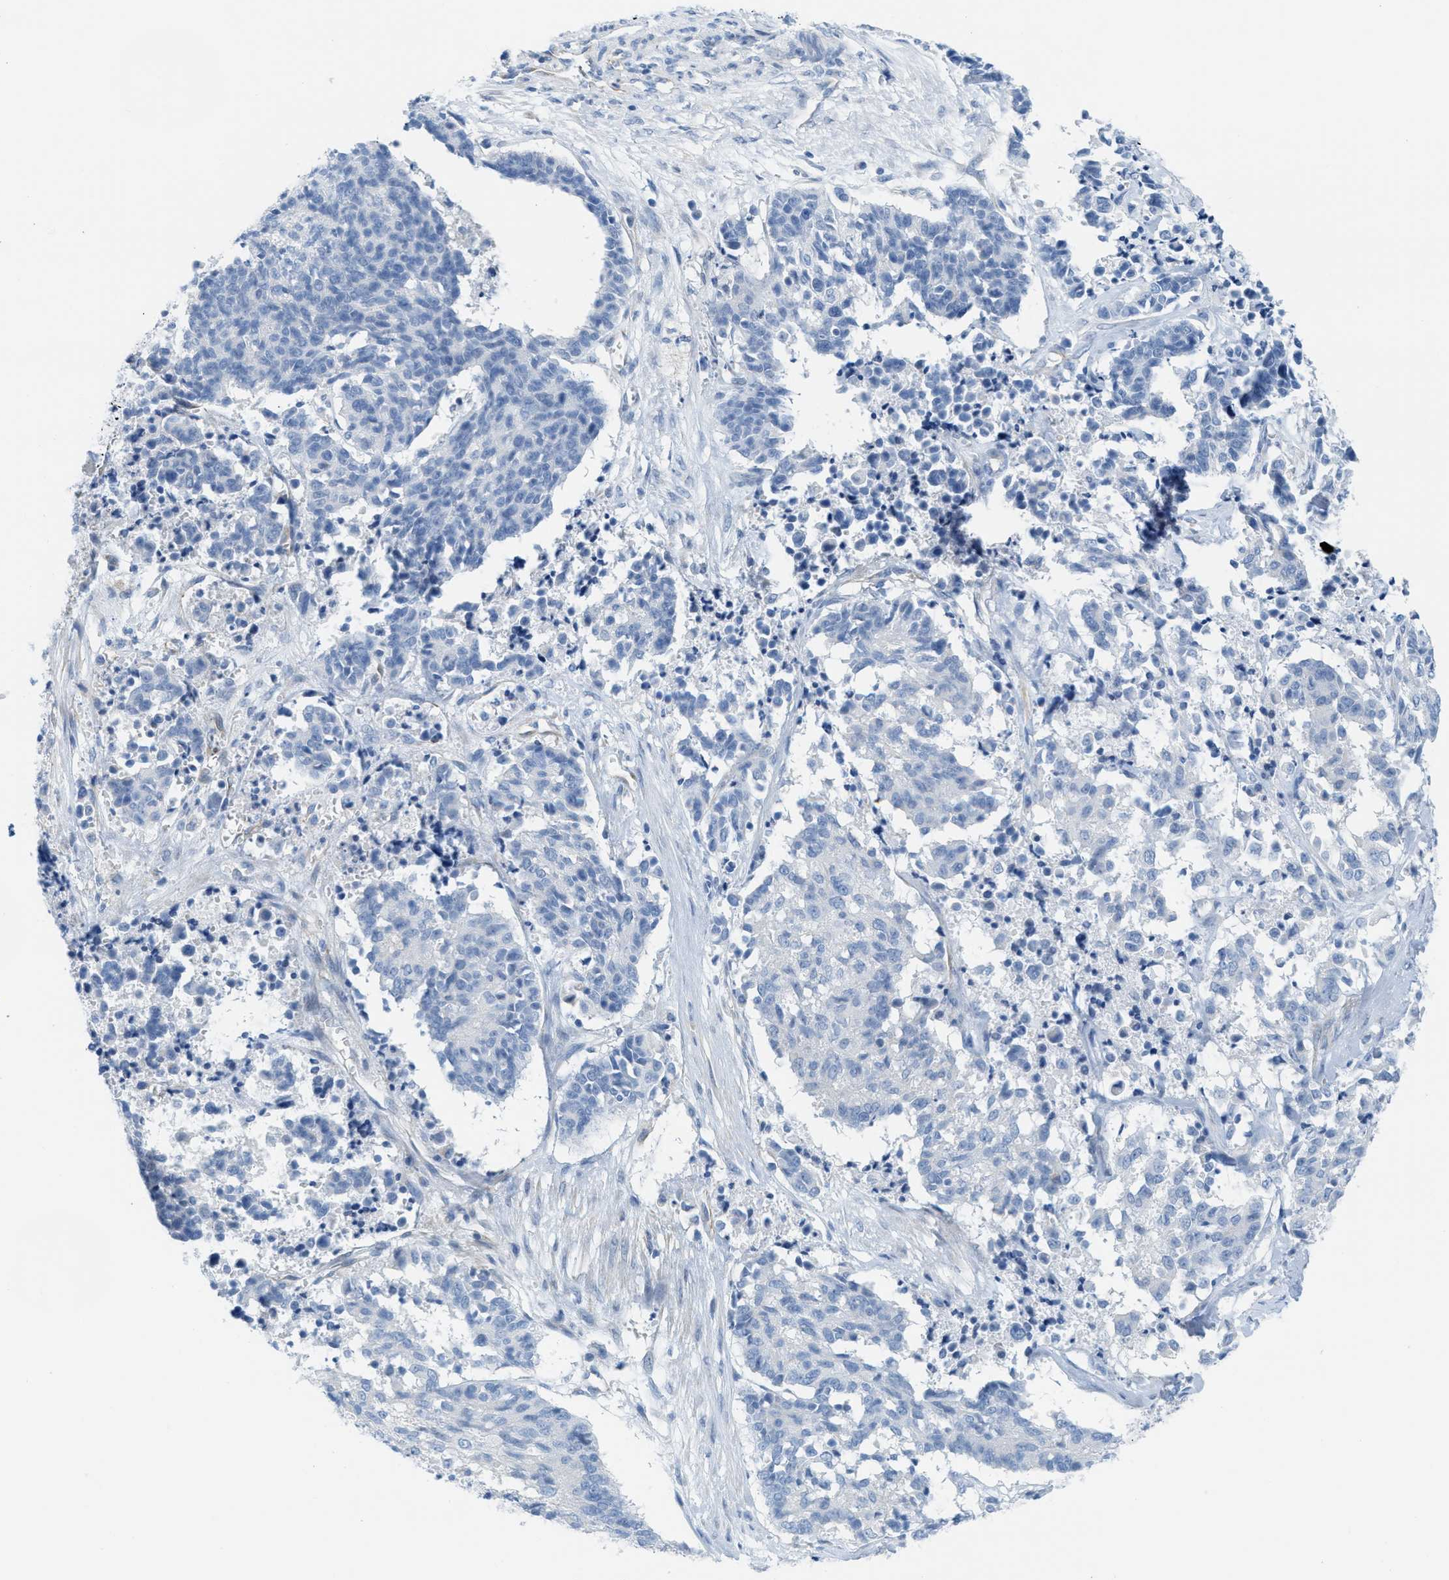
{"staining": {"intensity": "negative", "quantity": "none", "location": "none"}, "tissue": "cervical cancer", "cell_type": "Tumor cells", "image_type": "cancer", "snomed": [{"axis": "morphology", "description": "Squamous cell carcinoma, NOS"}, {"axis": "topography", "description": "Cervix"}], "caption": "Photomicrograph shows no protein expression in tumor cells of cervical squamous cell carcinoma tissue.", "gene": "SLC12A1", "patient": {"sex": "female", "age": 35}}